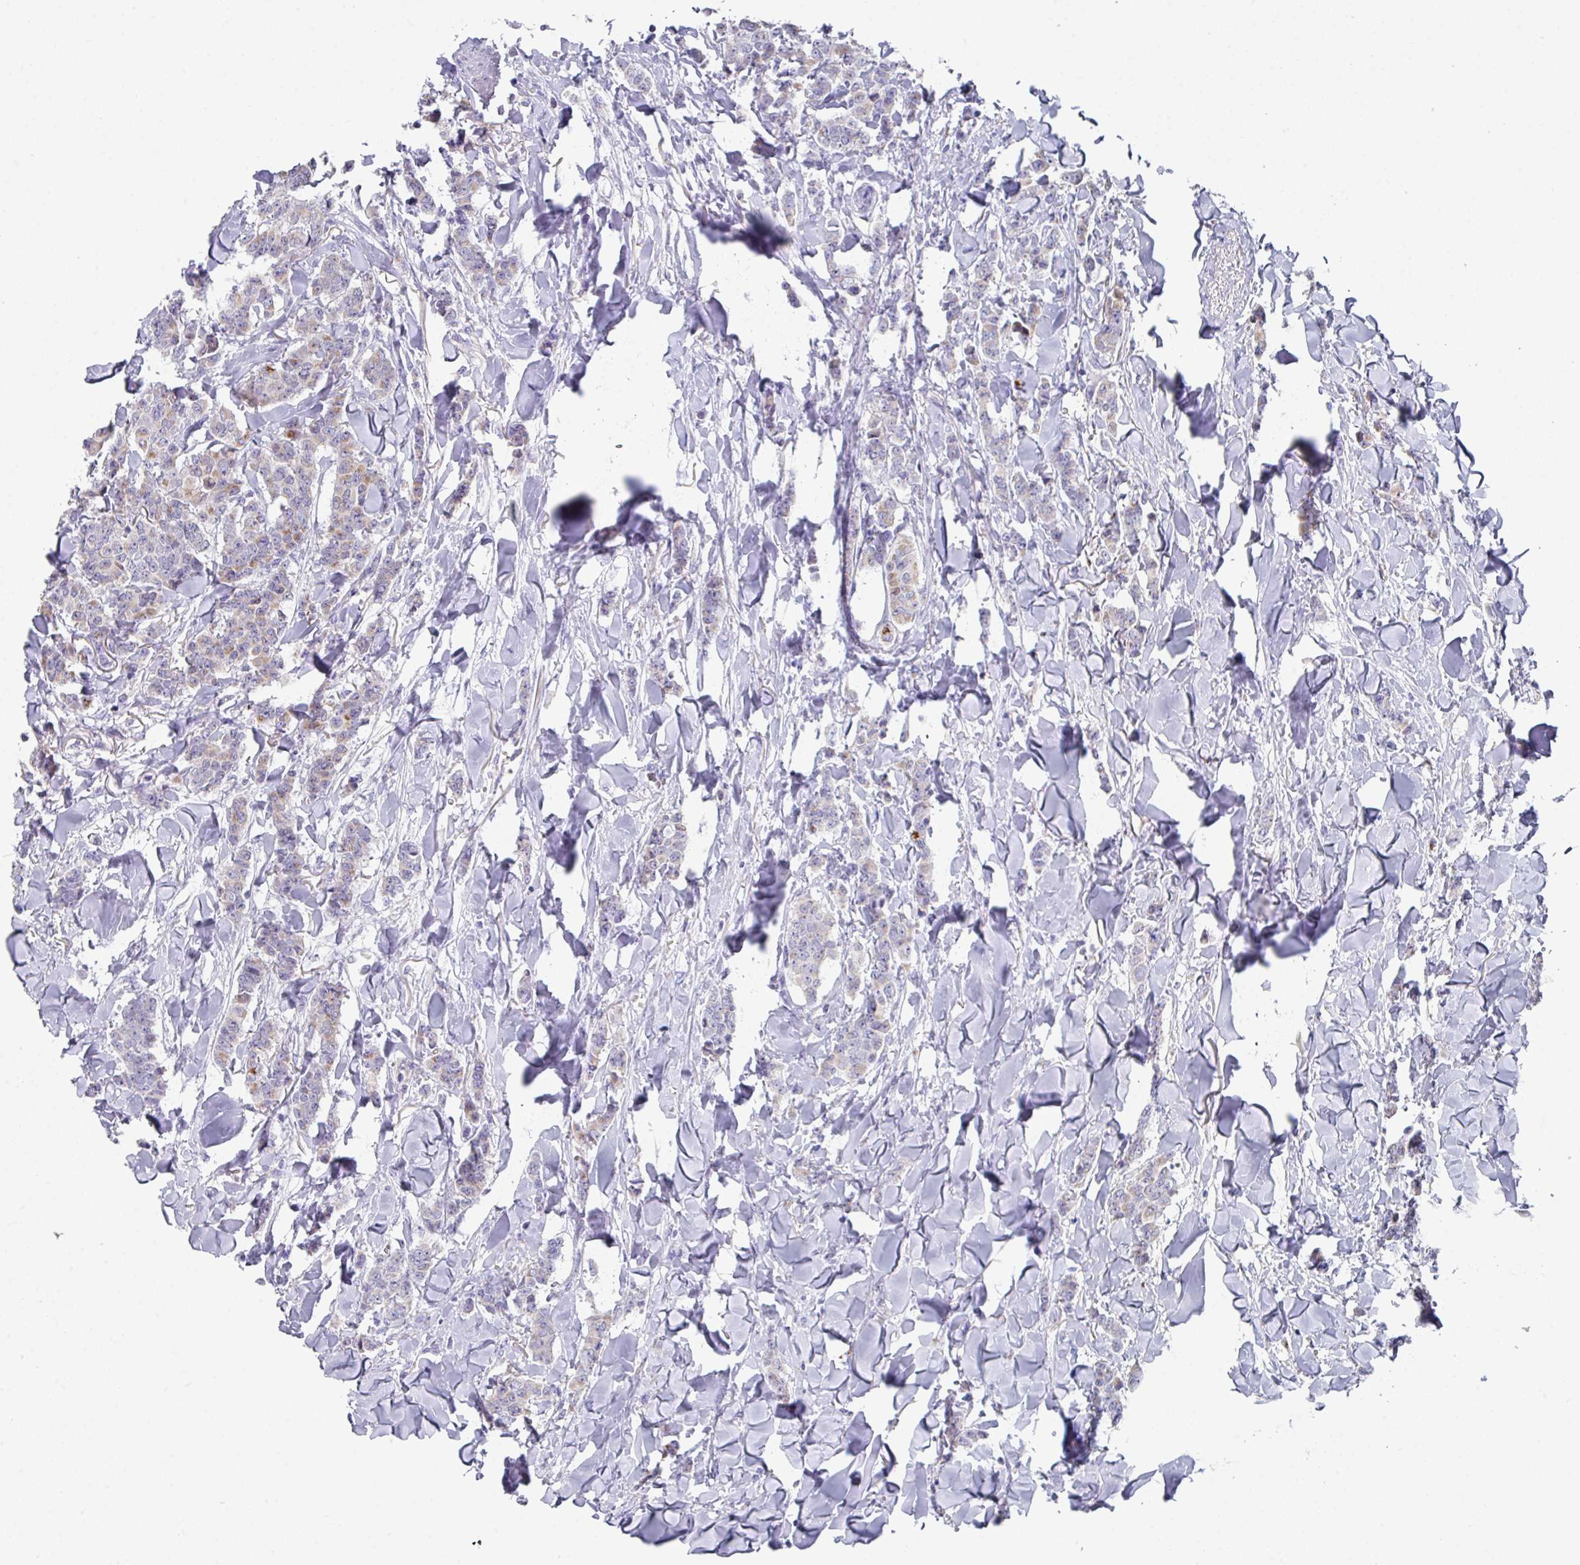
{"staining": {"intensity": "weak", "quantity": "<25%", "location": "cytoplasmic/membranous"}, "tissue": "breast cancer", "cell_type": "Tumor cells", "image_type": "cancer", "snomed": [{"axis": "morphology", "description": "Duct carcinoma"}, {"axis": "topography", "description": "Breast"}], "caption": "Protein analysis of breast intraductal carcinoma shows no significant staining in tumor cells.", "gene": "VKORC1L1", "patient": {"sex": "female", "age": 40}}